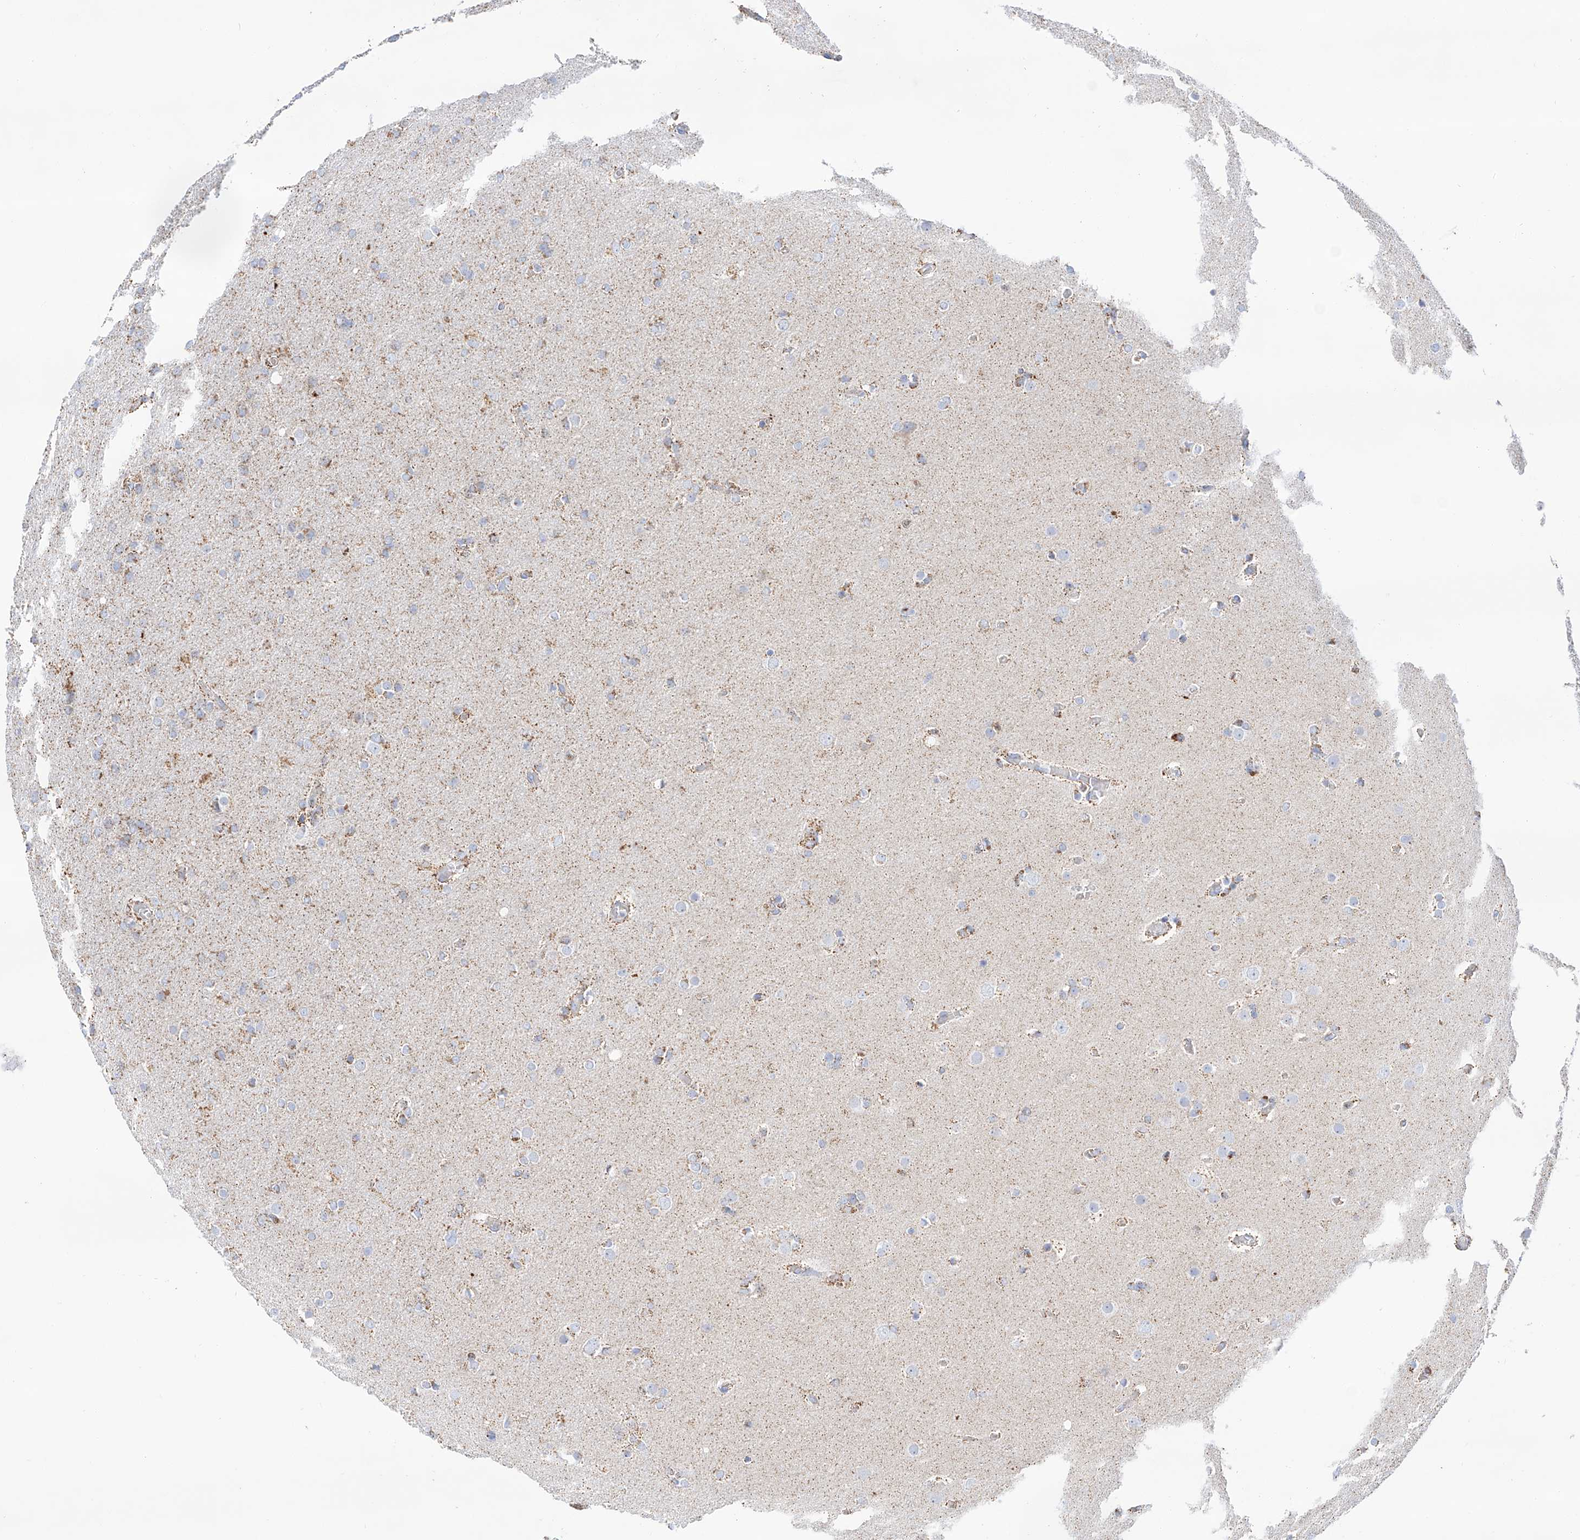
{"staining": {"intensity": "moderate", "quantity": "<25%", "location": "cytoplasmic/membranous"}, "tissue": "glioma", "cell_type": "Tumor cells", "image_type": "cancer", "snomed": [{"axis": "morphology", "description": "Glioma, malignant, High grade"}, {"axis": "topography", "description": "Cerebral cortex"}], "caption": "Protein positivity by immunohistochemistry displays moderate cytoplasmic/membranous staining in approximately <25% of tumor cells in glioma. (brown staining indicates protein expression, while blue staining denotes nuclei).", "gene": "TTC27", "patient": {"sex": "female", "age": 36}}